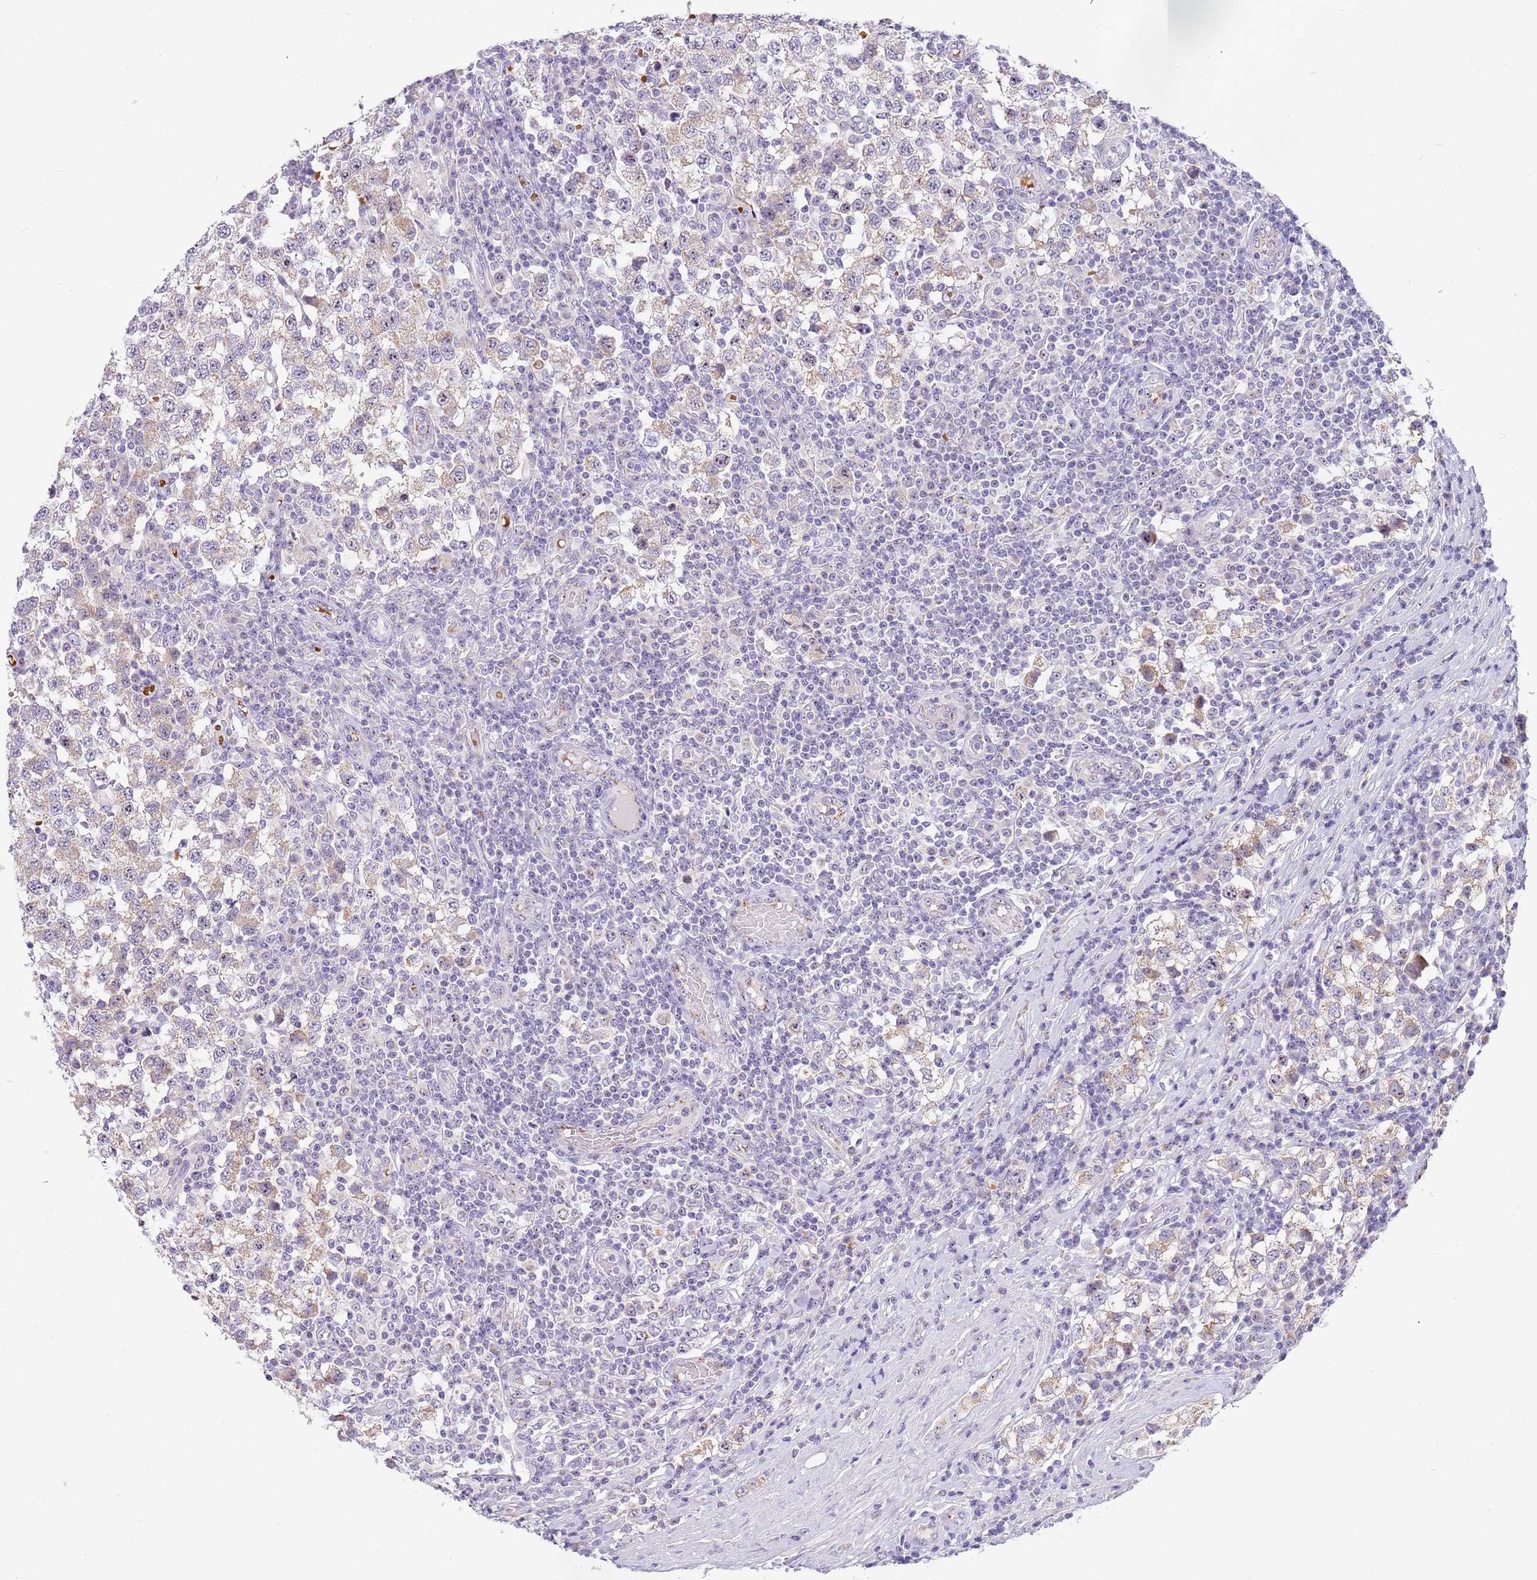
{"staining": {"intensity": "weak", "quantity": "25%-75%", "location": "cytoplasmic/membranous"}, "tissue": "testis cancer", "cell_type": "Tumor cells", "image_type": "cancer", "snomed": [{"axis": "morphology", "description": "Seminoma, NOS"}, {"axis": "topography", "description": "Testis"}], "caption": "High-power microscopy captured an immunohistochemistry image of seminoma (testis), revealing weak cytoplasmic/membranous expression in approximately 25%-75% of tumor cells. The protein of interest is shown in brown color, while the nuclei are stained blue.", "gene": "DNAJA3", "patient": {"sex": "male", "age": 34}}